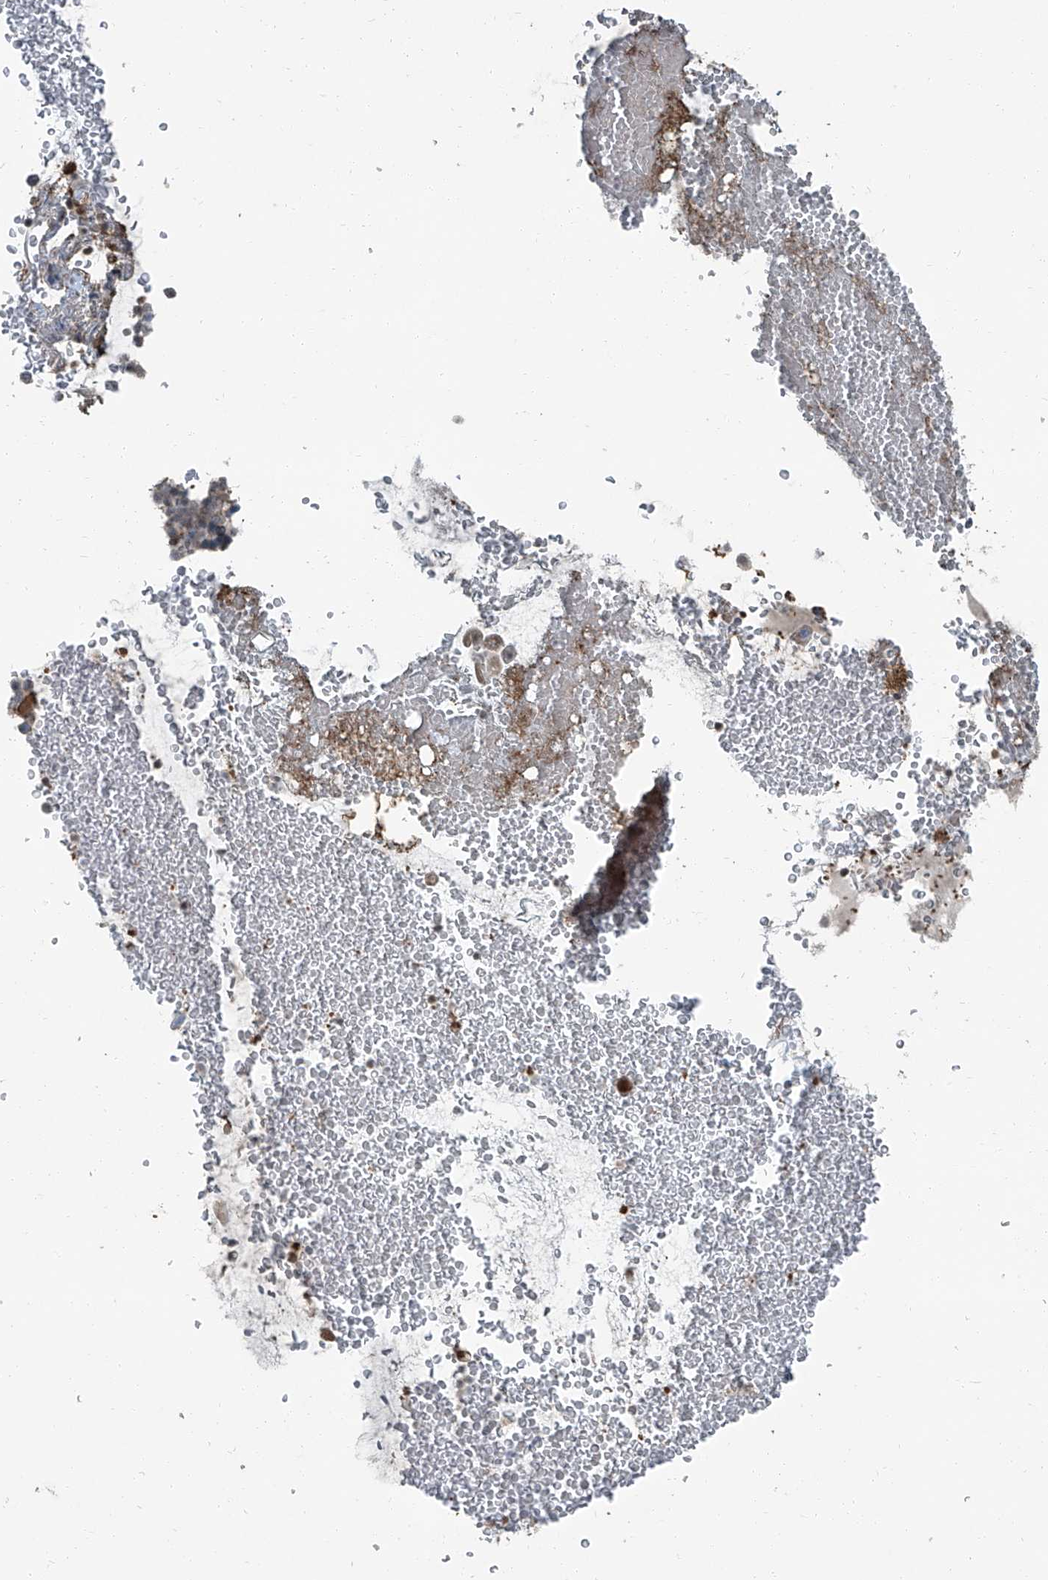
{"staining": {"intensity": "strong", "quantity": ">75%", "location": "cytoplasmic/membranous,nuclear"}, "tissue": "bronchus", "cell_type": "Respiratory epithelial cells", "image_type": "normal", "snomed": [{"axis": "morphology", "description": "Normal tissue, NOS"}, {"axis": "morphology", "description": "Squamous cell carcinoma, NOS"}, {"axis": "topography", "description": "Lymph node"}, {"axis": "topography", "description": "Bronchus"}, {"axis": "topography", "description": "Lung"}], "caption": "Immunohistochemical staining of benign bronchus reveals >75% levels of strong cytoplasmic/membranous,nuclear protein staining in about >75% of respiratory epithelial cells.", "gene": "ZNF570", "patient": {"sex": "male", "age": 66}}